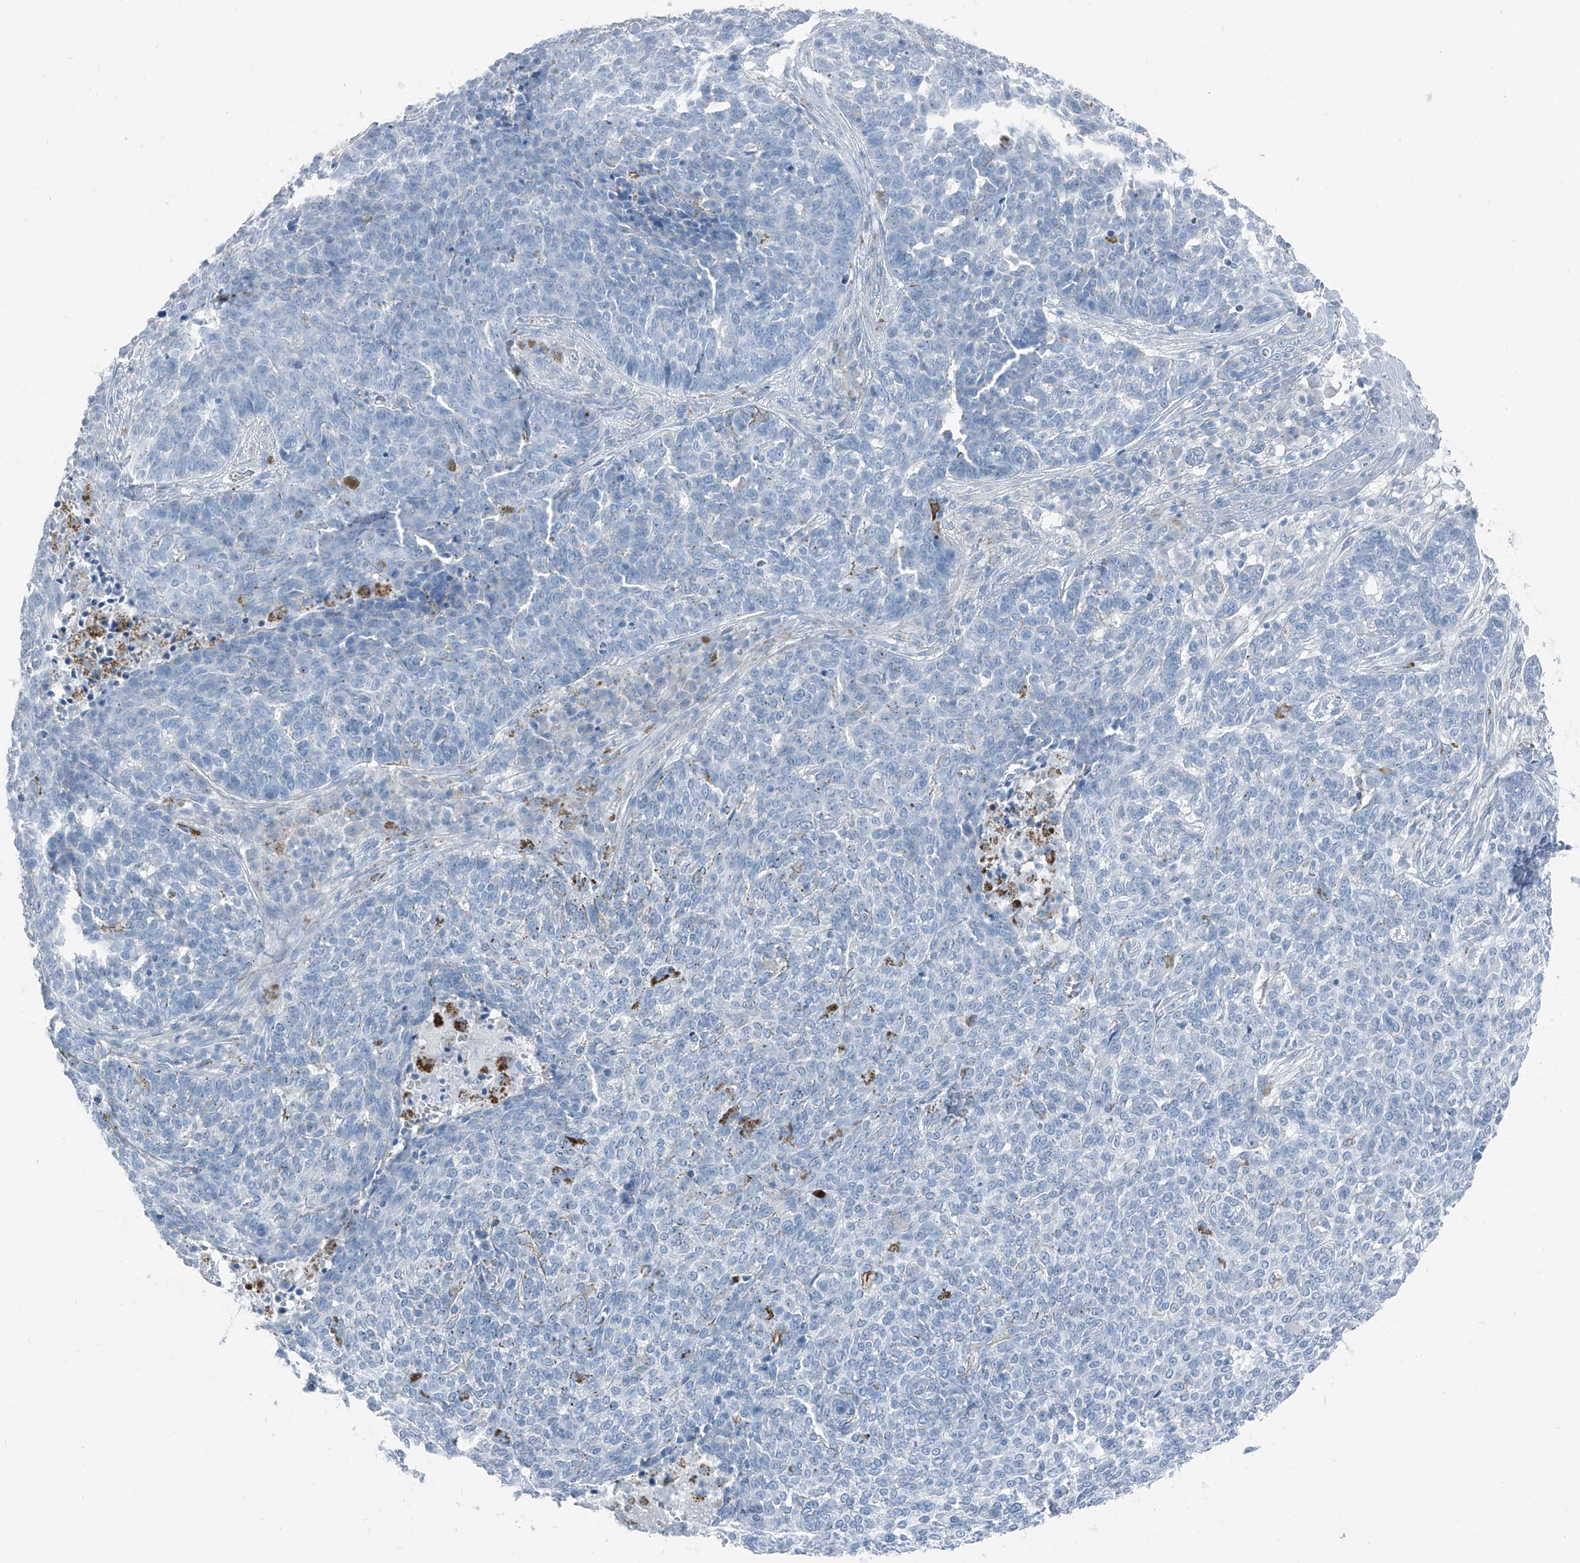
{"staining": {"intensity": "negative", "quantity": "none", "location": "none"}, "tissue": "skin cancer", "cell_type": "Tumor cells", "image_type": "cancer", "snomed": [{"axis": "morphology", "description": "Basal cell carcinoma"}, {"axis": "topography", "description": "Skin"}], "caption": "Protein analysis of skin basal cell carcinoma demonstrates no significant staining in tumor cells. The staining was performed using DAB to visualize the protein expression in brown, while the nuclei were stained in blue with hematoxylin (Magnification: 20x).", "gene": "RGN", "patient": {"sex": "male", "age": 85}}